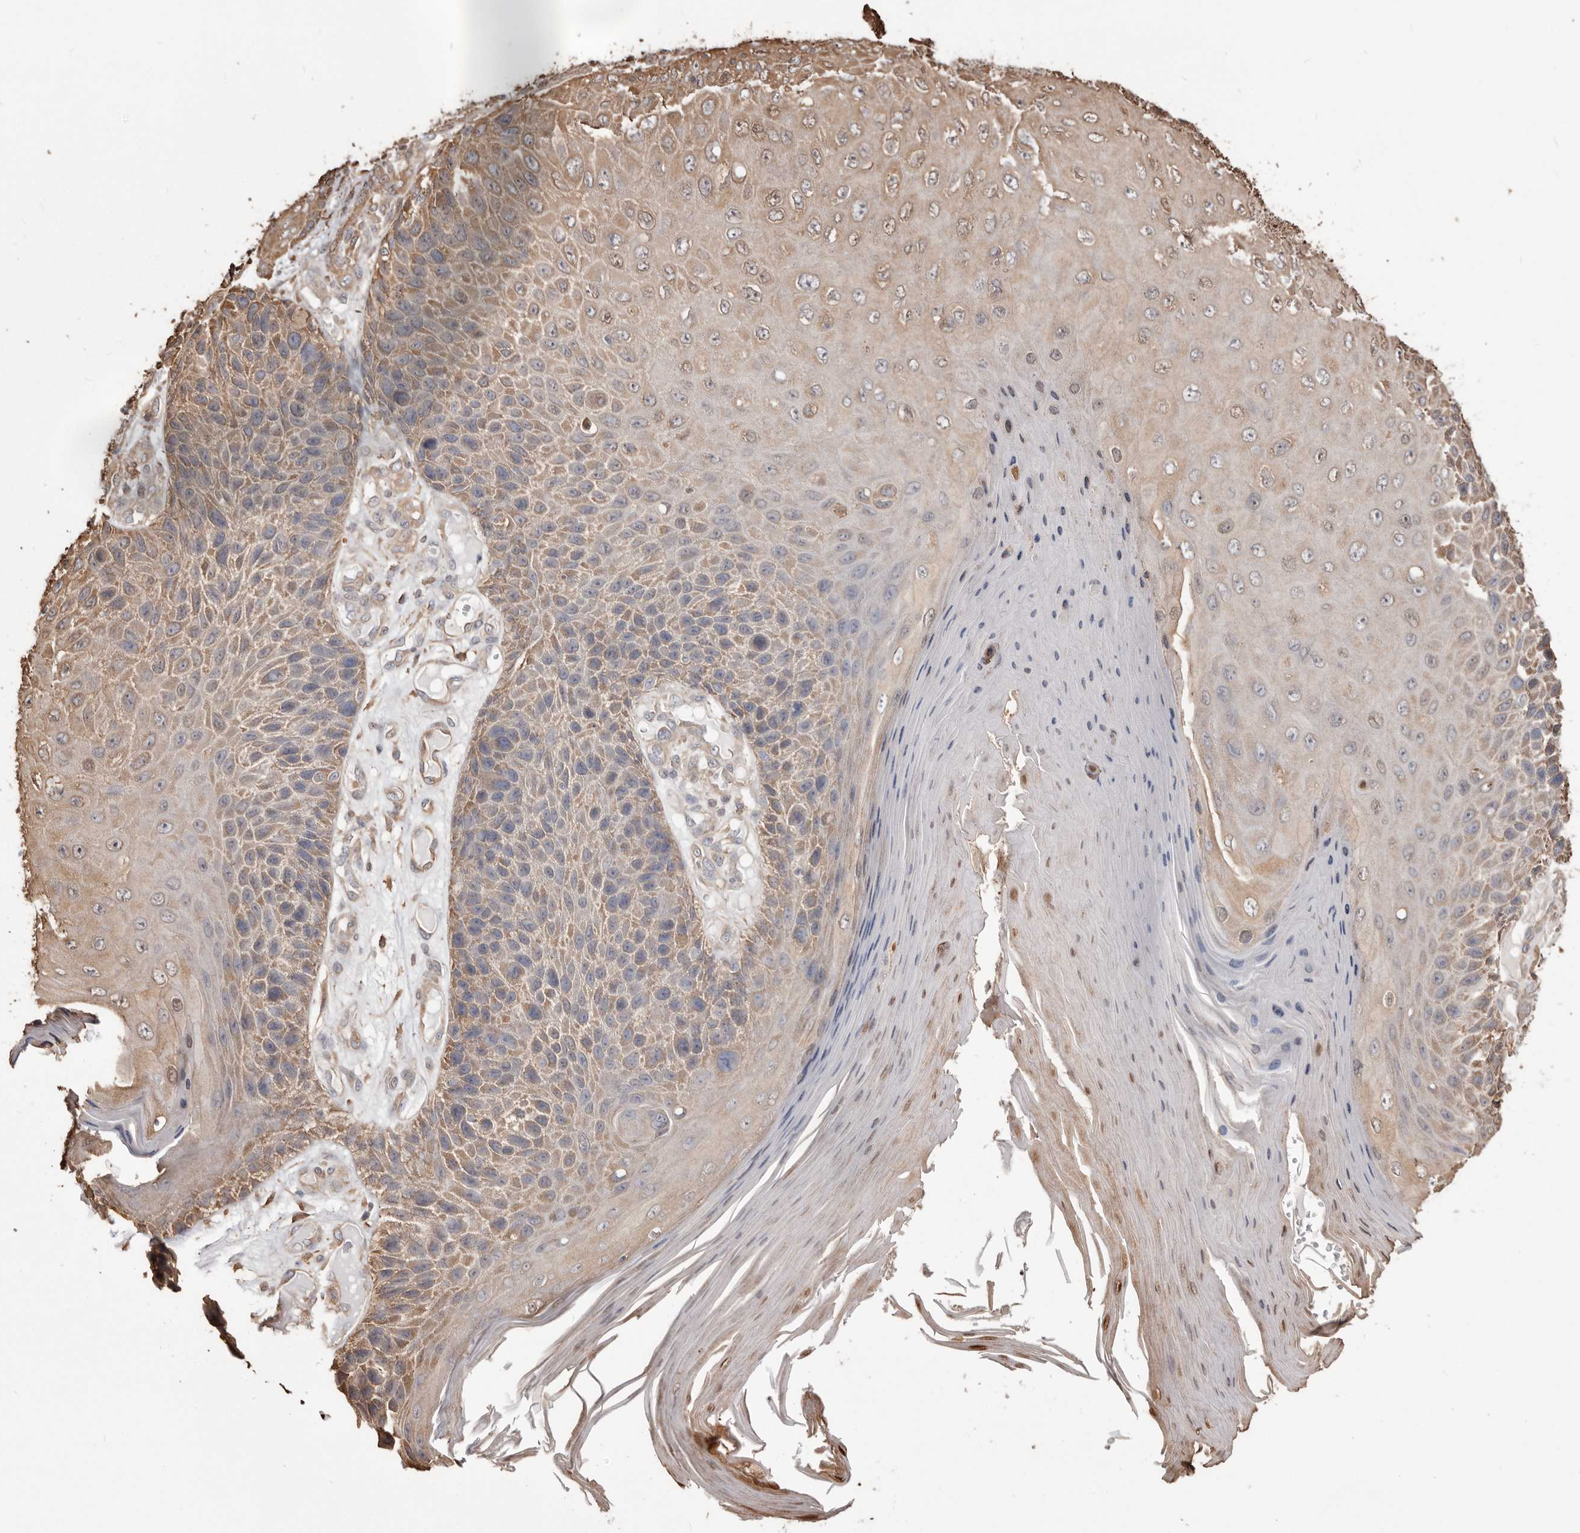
{"staining": {"intensity": "moderate", "quantity": "25%-75%", "location": "cytoplasmic/membranous"}, "tissue": "skin cancer", "cell_type": "Tumor cells", "image_type": "cancer", "snomed": [{"axis": "morphology", "description": "Squamous cell carcinoma, NOS"}, {"axis": "topography", "description": "Skin"}], "caption": "Immunohistochemistry micrograph of neoplastic tissue: human skin squamous cell carcinoma stained using immunohistochemistry demonstrates medium levels of moderate protein expression localized specifically in the cytoplasmic/membranous of tumor cells, appearing as a cytoplasmic/membranous brown color.", "gene": "PKM", "patient": {"sex": "female", "age": 88}}